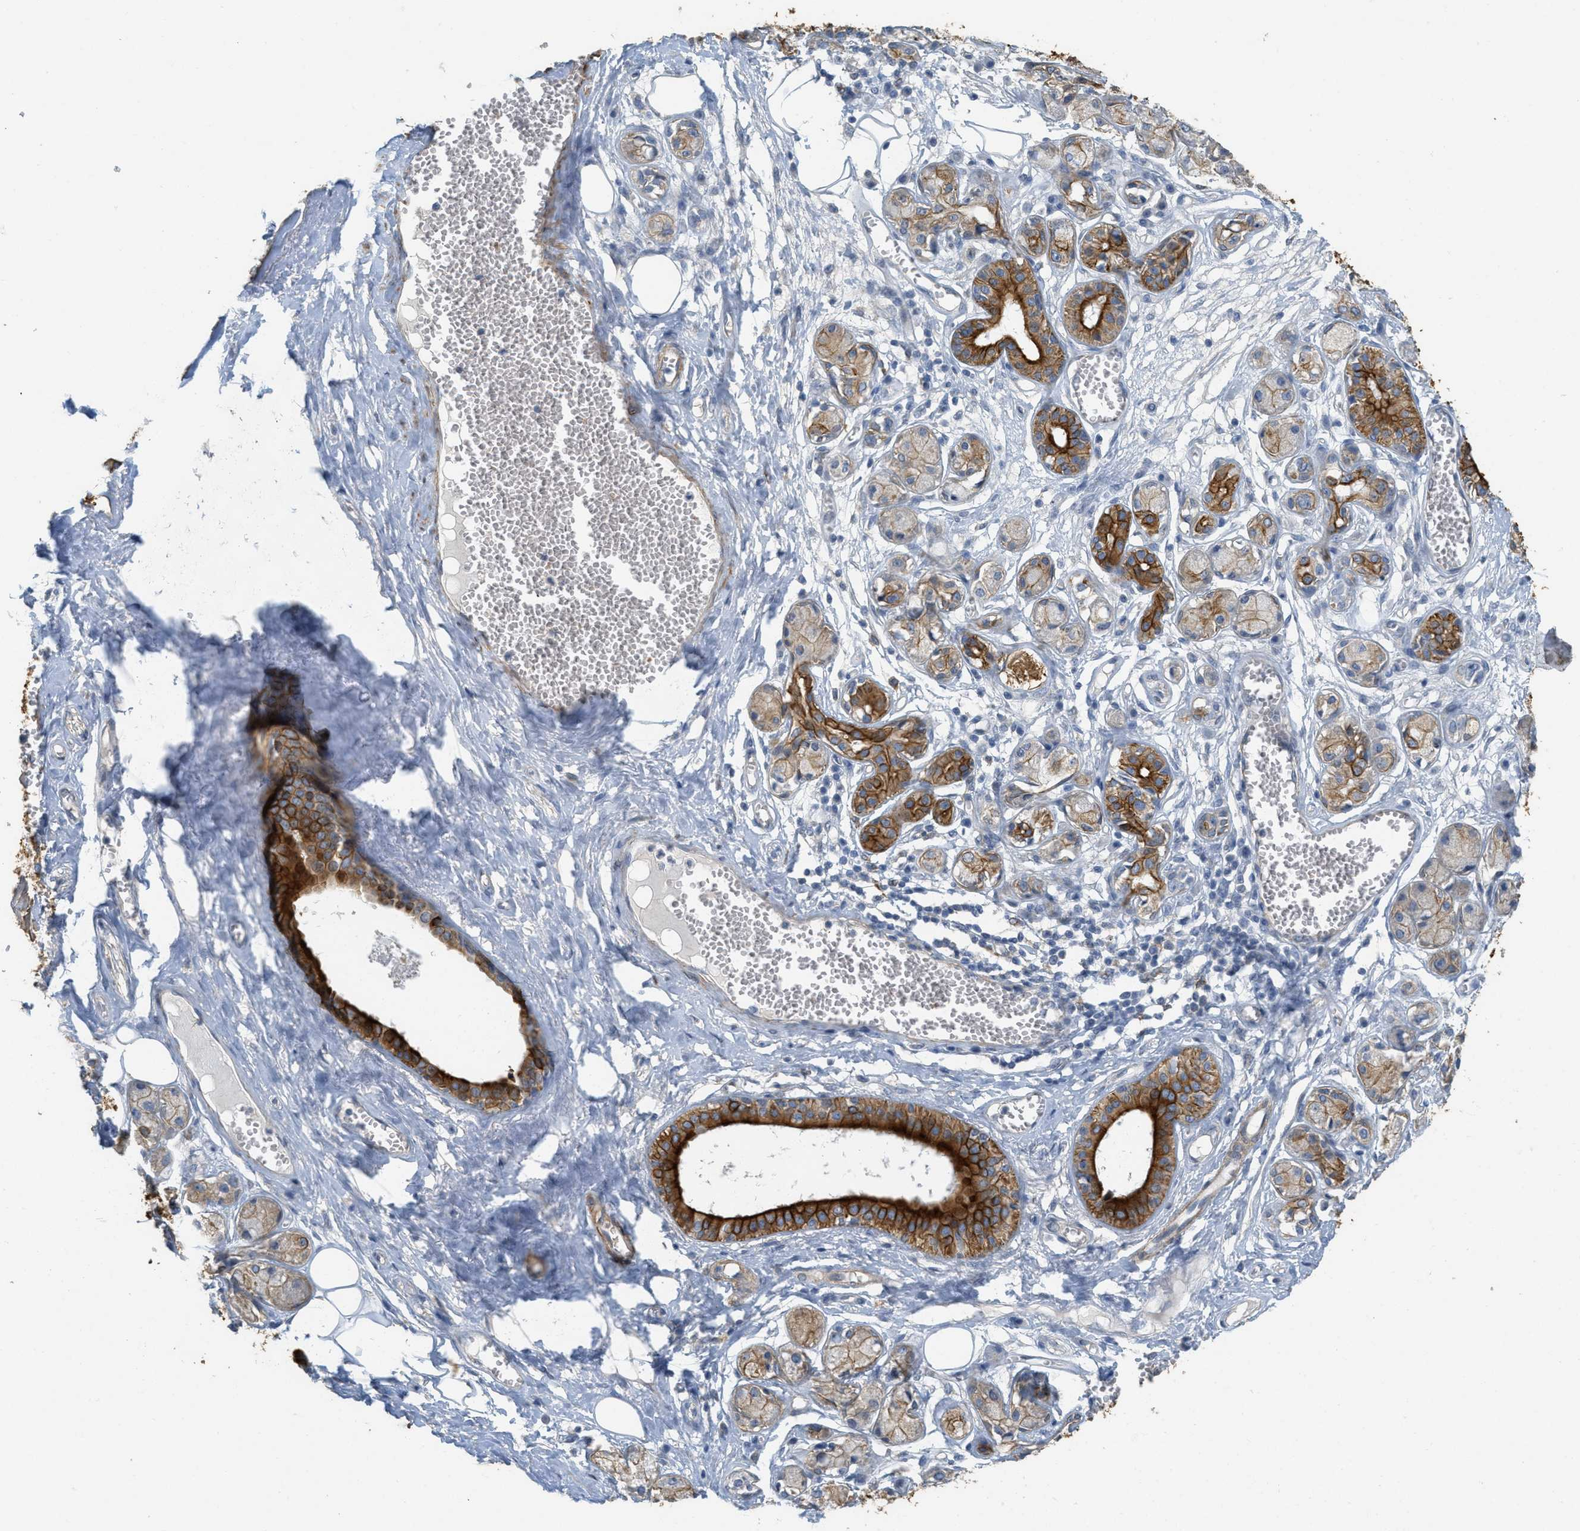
{"staining": {"intensity": "negative", "quantity": "none", "location": "none"}, "tissue": "adipose tissue", "cell_type": "Adipocytes", "image_type": "normal", "snomed": [{"axis": "morphology", "description": "Normal tissue, NOS"}, {"axis": "morphology", "description": "Inflammation, NOS"}, {"axis": "topography", "description": "Salivary gland"}, {"axis": "topography", "description": "Peripheral nerve tissue"}], "caption": "The image demonstrates no significant positivity in adipocytes of adipose tissue. (DAB (3,3'-diaminobenzidine) immunohistochemistry (IHC) with hematoxylin counter stain).", "gene": "MRS2", "patient": {"sex": "female", "age": 75}}